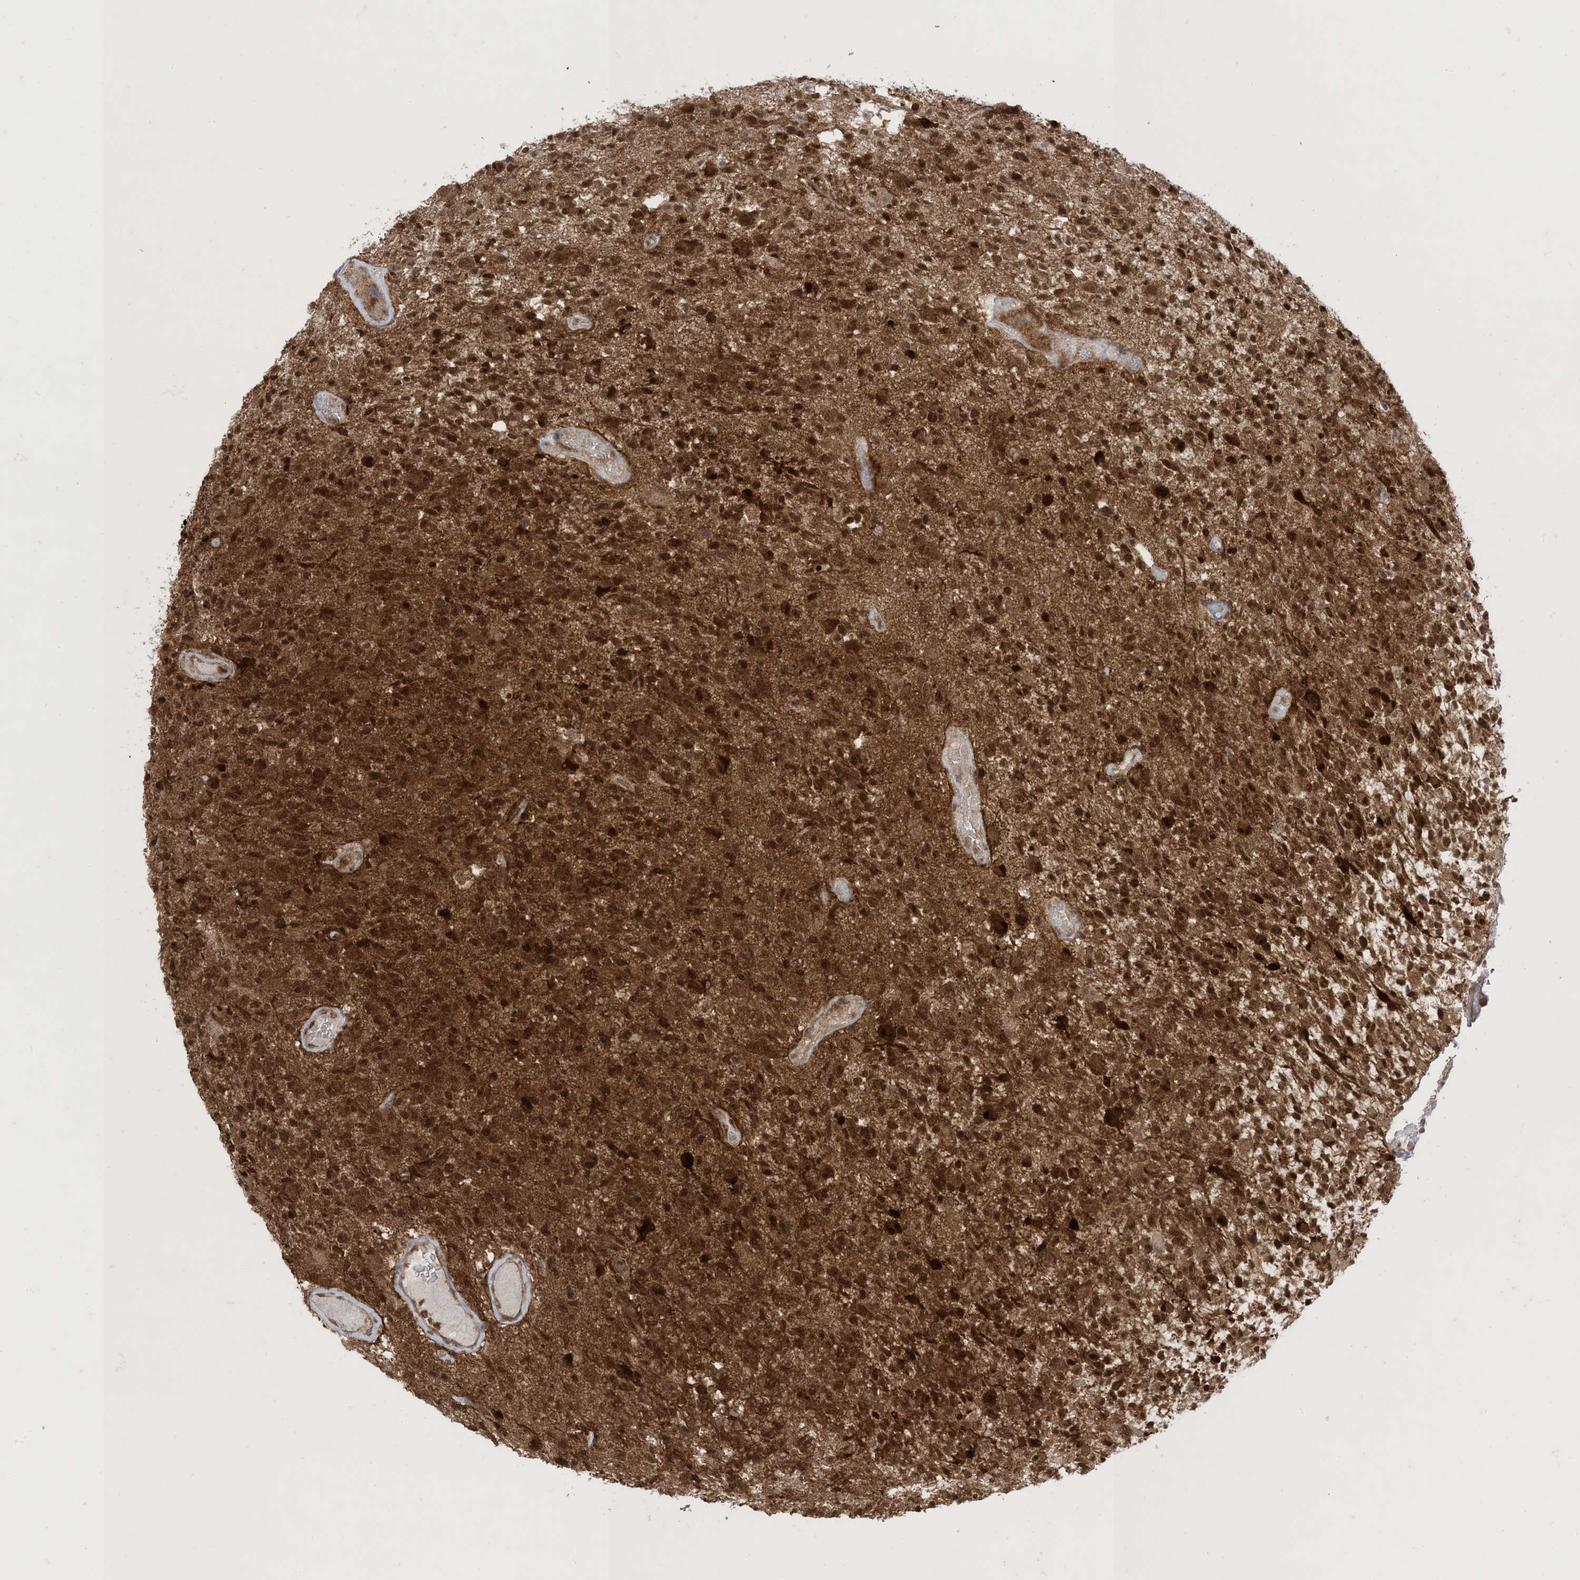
{"staining": {"intensity": "strong", "quantity": ">75%", "location": "cytoplasmic/membranous,nuclear"}, "tissue": "glioma", "cell_type": "Tumor cells", "image_type": "cancer", "snomed": [{"axis": "morphology", "description": "Glioma, malignant, High grade"}, {"axis": "morphology", "description": "Glioblastoma, NOS"}, {"axis": "topography", "description": "Brain"}], "caption": "Human glioma stained with a protein marker demonstrates strong staining in tumor cells.", "gene": "PTPA", "patient": {"sex": "male", "age": 60}}